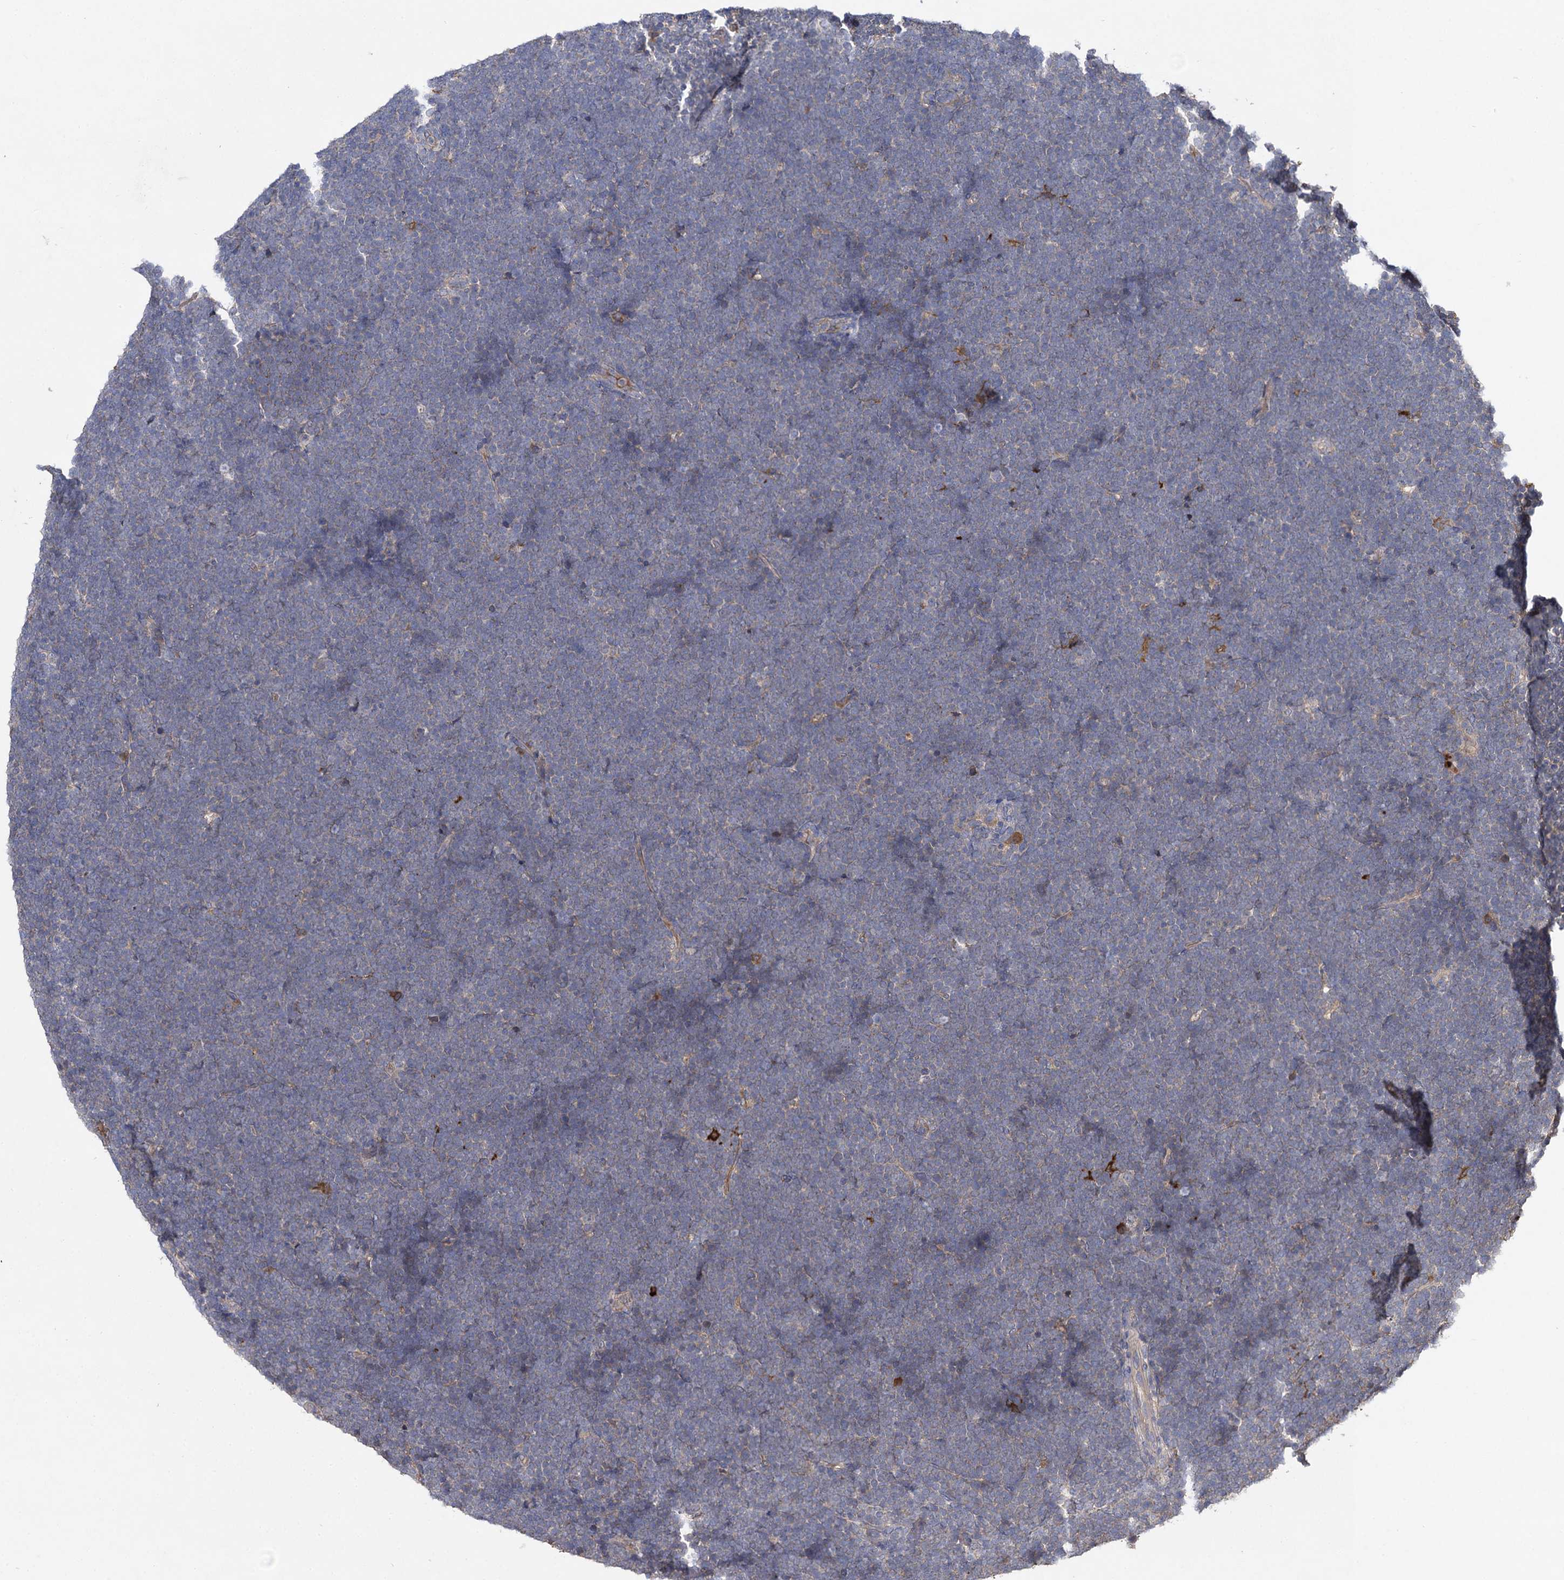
{"staining": {"intensity": "negative", "quantity": "none", "location": "none"}, "tissue": "lymphoma", "cell_type": "Tumor cells", "image_type": "cancer", "snomed": [{"axis": "morphology", "description": "Malignant lymphoma, non-Hodgkin's type, High grade"}, {"axis": "topography", "description": "Lymph node"}], "caption": "IHC image of human malignant lymphoma, non-Hodgkin's type (high-grade) stained for a protein (brown), which demonstrates no expression in tumor cells.", "gene": "USP50", "patient": {"sex": "male", "age": 13}}